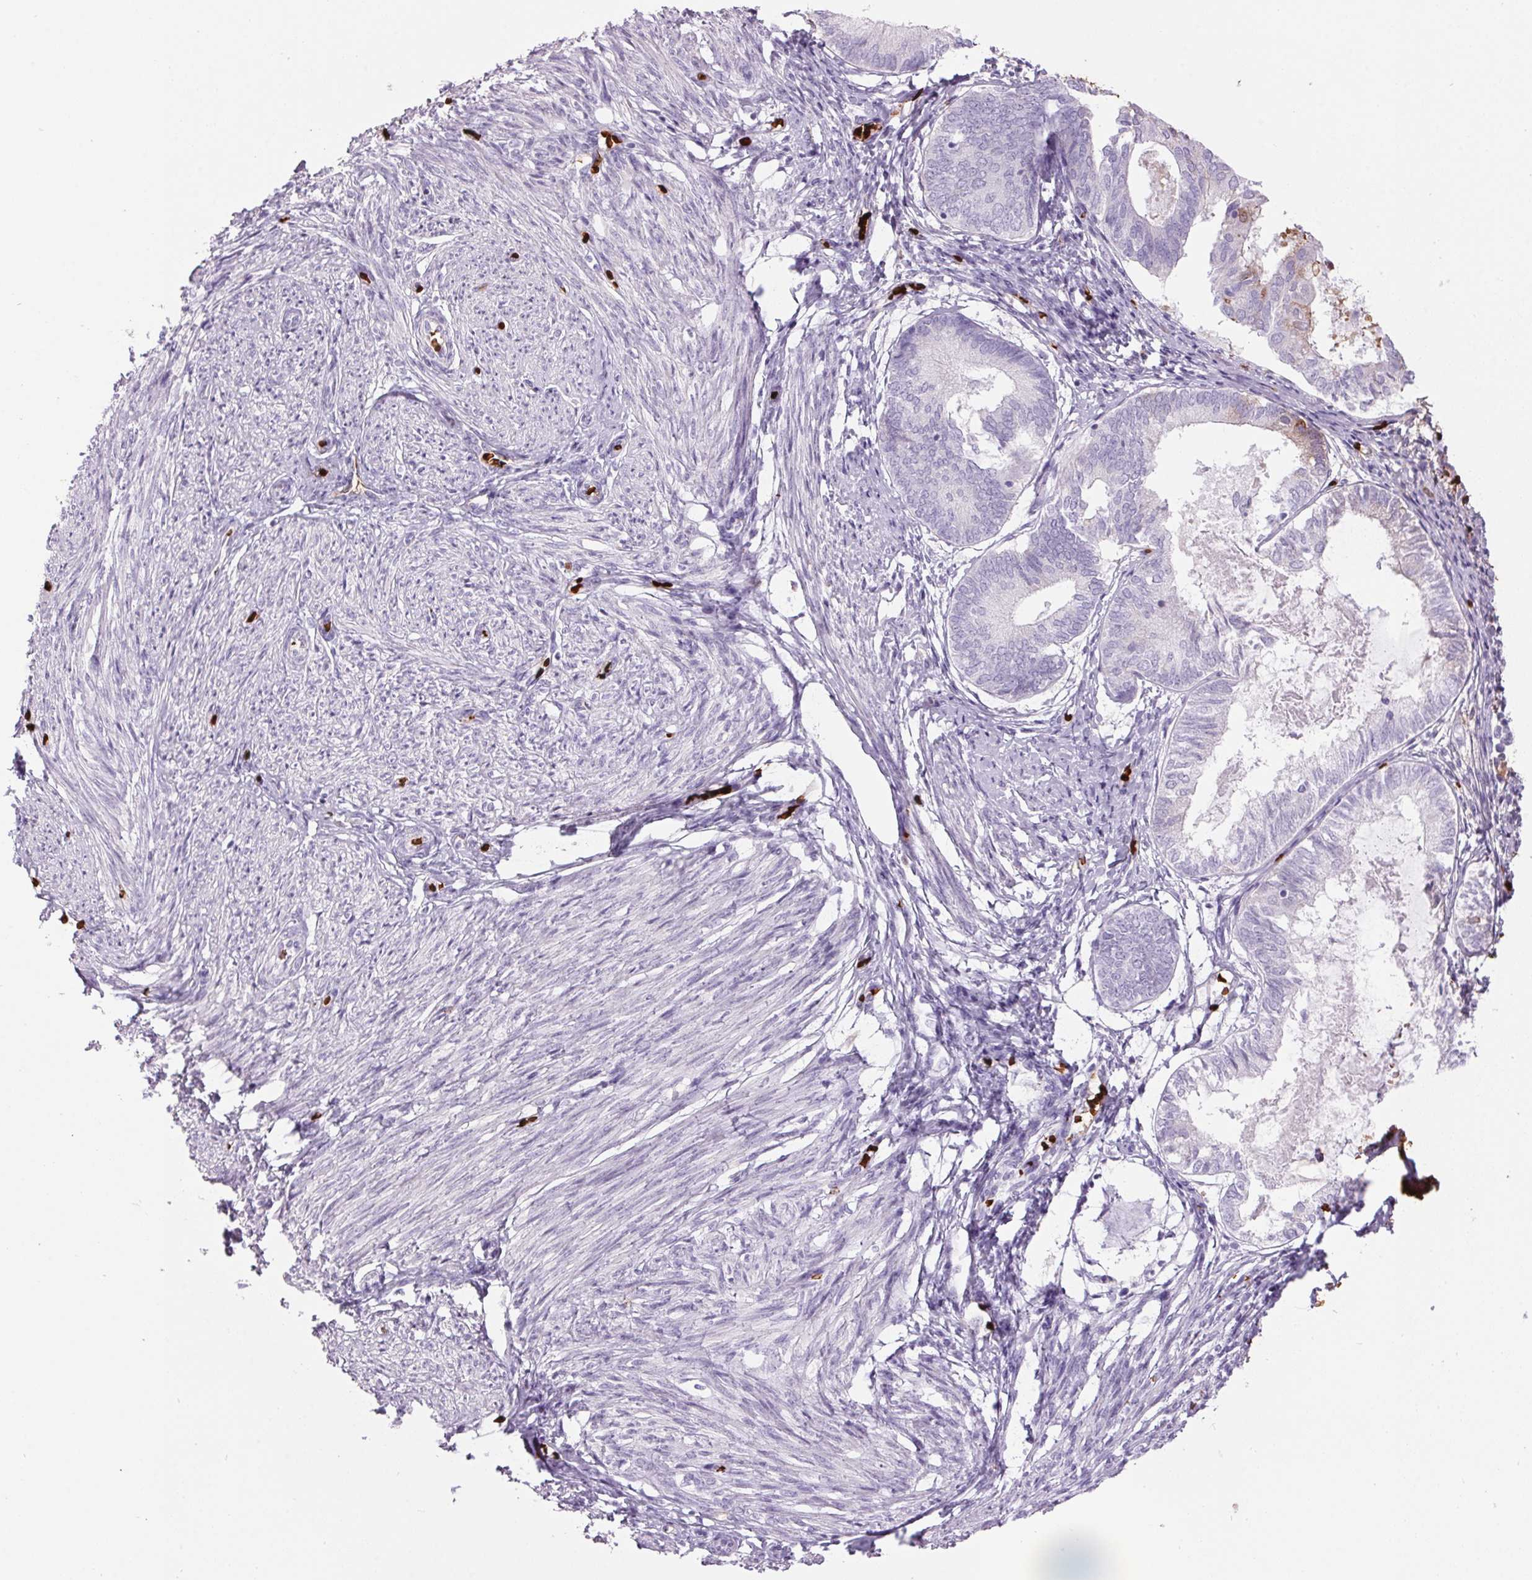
{"staining": {"intensity": "negative", "quantity": "none", "location": "none"}, "tissue": "endometrium", "cell_type": "Cells in endometrial stroma", "image_type": "normal", "snomed": [{"axis": "morphology", "description": "Normal tissue, NOS"}, {"axis": "topography", "description": "Endometrium"}], "caption": "The photomicrograph displays no staining of cells in endometrial stroma in unremarkable endometrium. The staining was performed using DAB (3,3'-diaminobenzidine) to visualize the protein expression in brown, while the nuclei were stained in blue with hematoxylin (Magnification: 20x).", "gene": "HBQ1", "patient": {"sex": "female", "age": 50}}